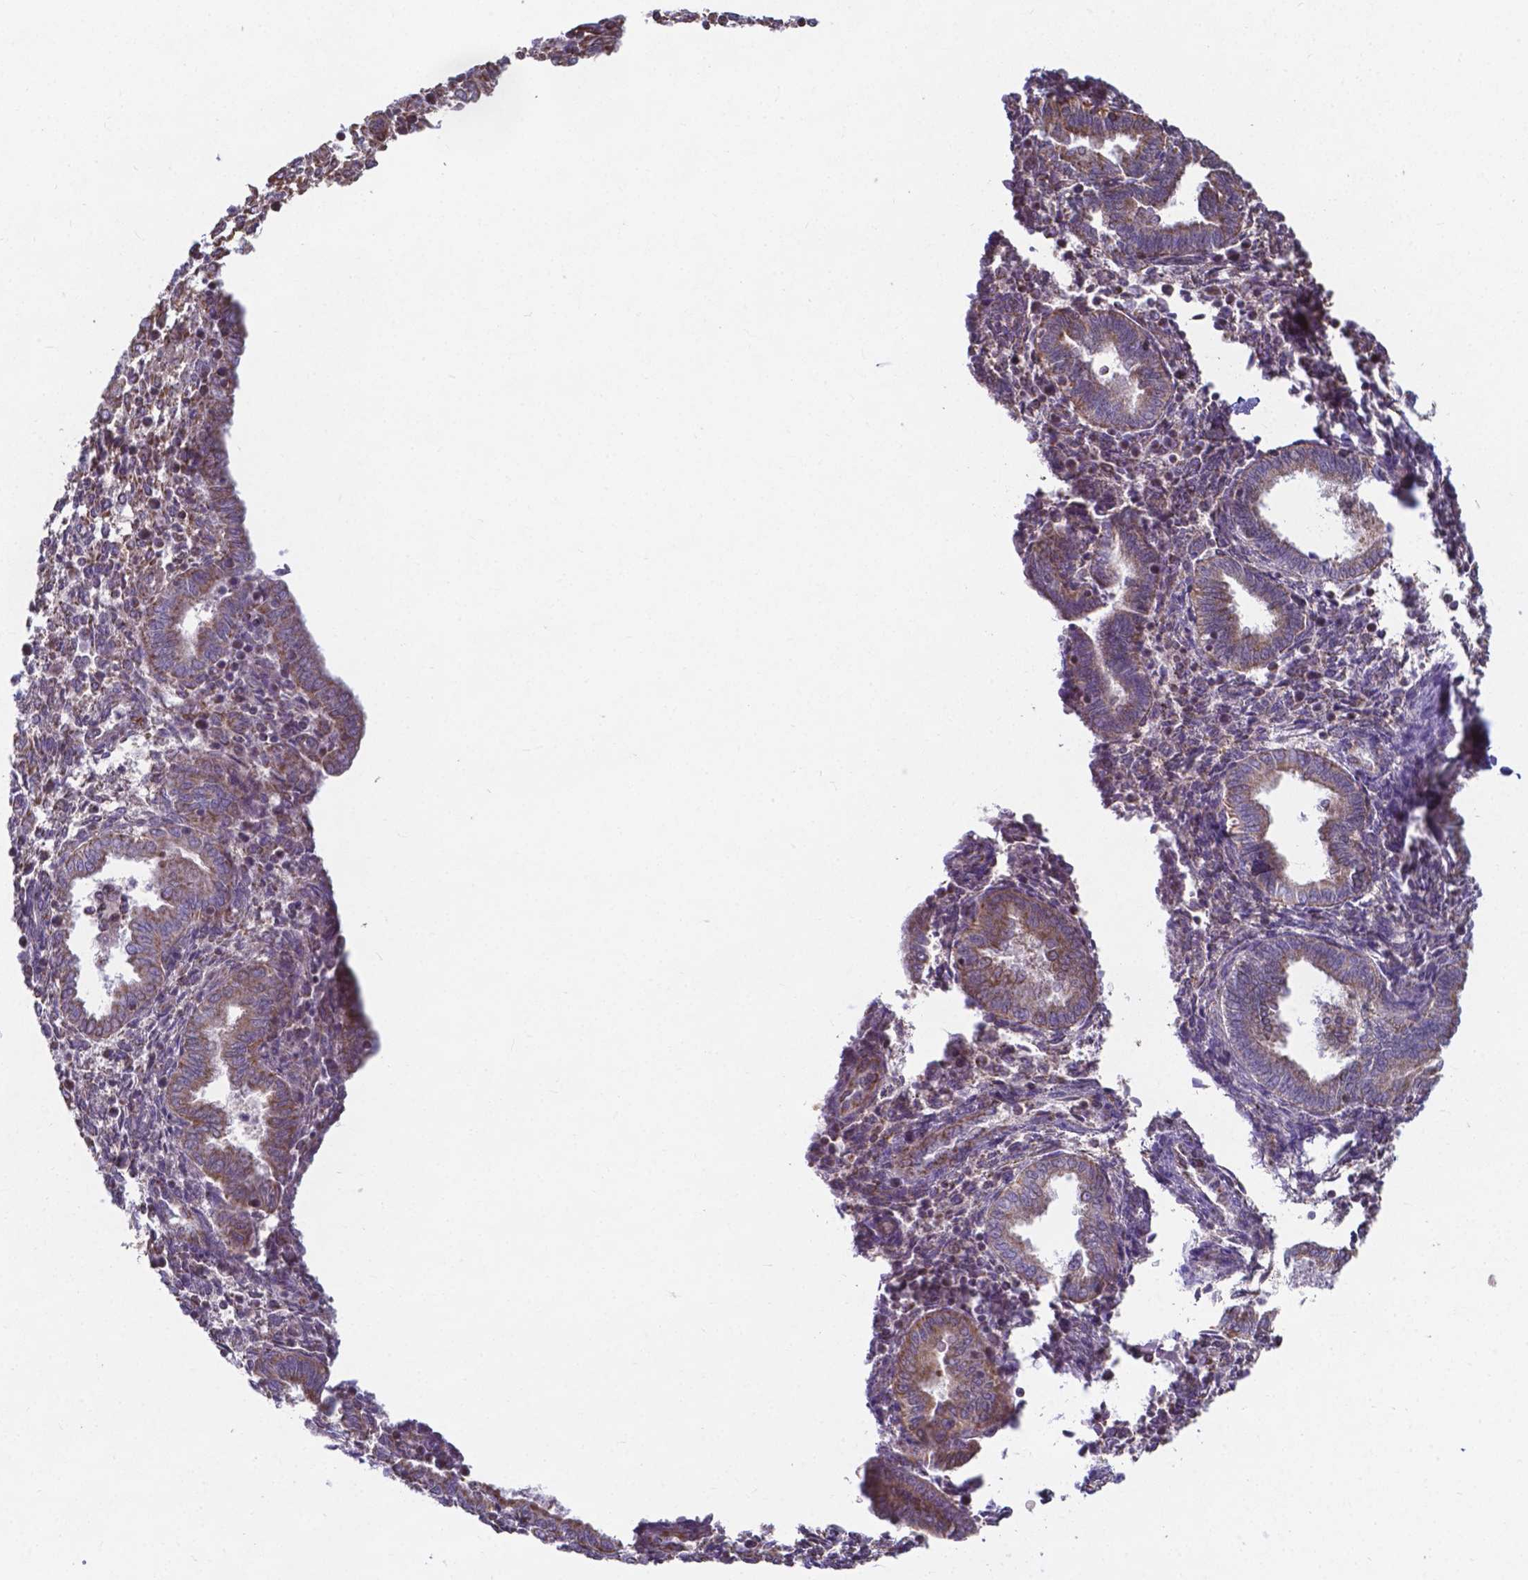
{"staining": {"intensity": "weak", "quantity": "<25%", "location": "cytoplasmic/membranous"}, "tissue": "endometrium", "cell_type": "Cells in endometrial stroma", "image_type": "normal", "snomed": [{"axis": "morphology", "description": "Normal tissue, NOS"}, {"axis": "topography", "description": "Endometrium"}], "caption": "Image shows no significant protein expression in cells in endometrial stroma of benign endometrium.", "gene": "FAM114A1", "patient": {"sex": "female", "age": 42}}